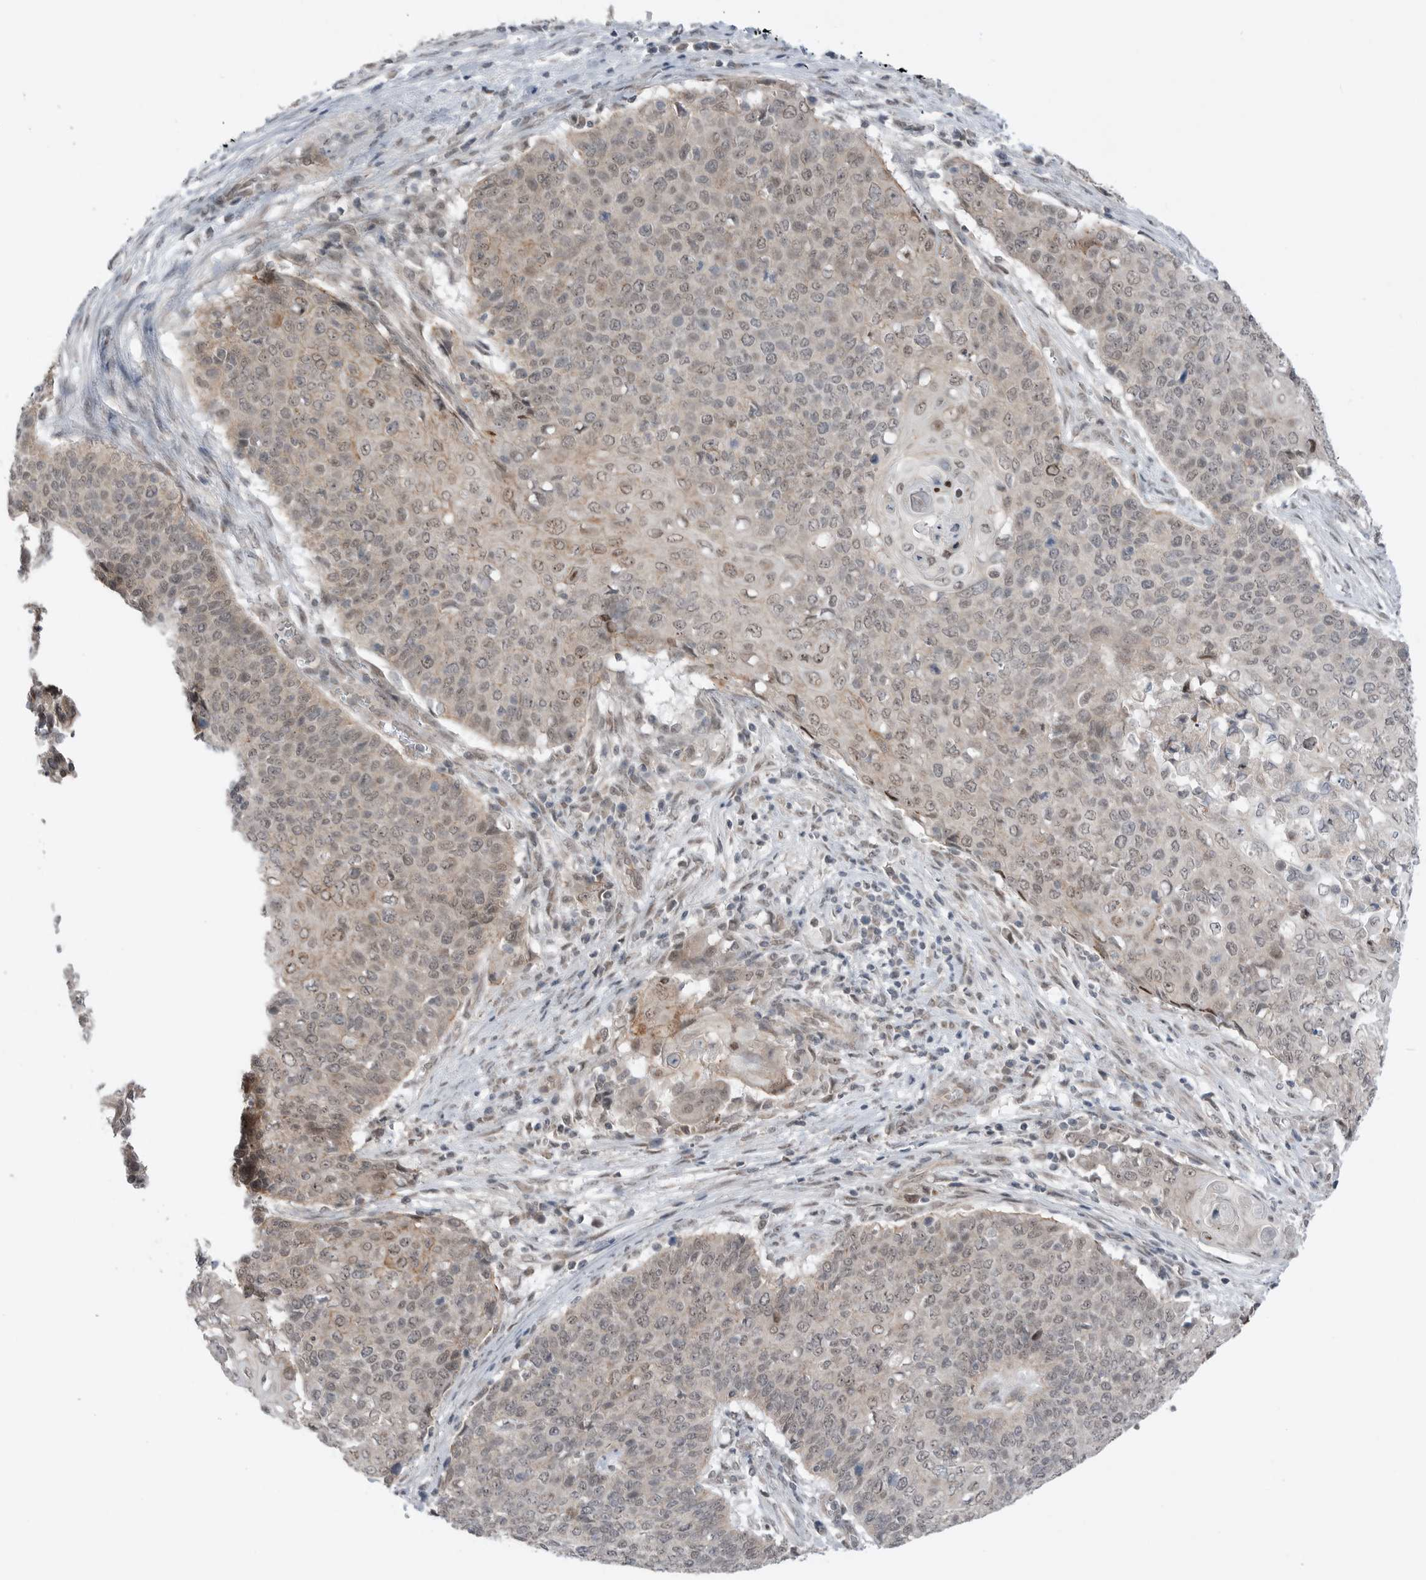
{"staining": {"intensity": "weak", "quantity": "25%-75%", "location": "cytoplasmic/membranous,nuclear"}, "tissue": "cervical cancer", "cell_type": "Tumor cells", "image_type": "cancer", "snomed": [{"axis": "morphology", "description": "Squamous cell carcinoma, NOS"}, {"axis": "topography", "description": "Cervix"}], "caption": "Immunohistochemistry (IHC) staining of squamous cell carcinoma (cervical), which reveals low levels of weak cytoplasmic/membranous and nuclear positivity in approximately 25%-75% of tumor cells indicating weak cytoplasmic/membranous and nuclear protein expression. The staining was performed using DAB (3,3'-diaminobenzidine) (brown) for protein detection and nuclei were counterstained in hematoxylin (blue).", "gene": "NTAQ1", "patient": {"sex": "female", "age": 39}}